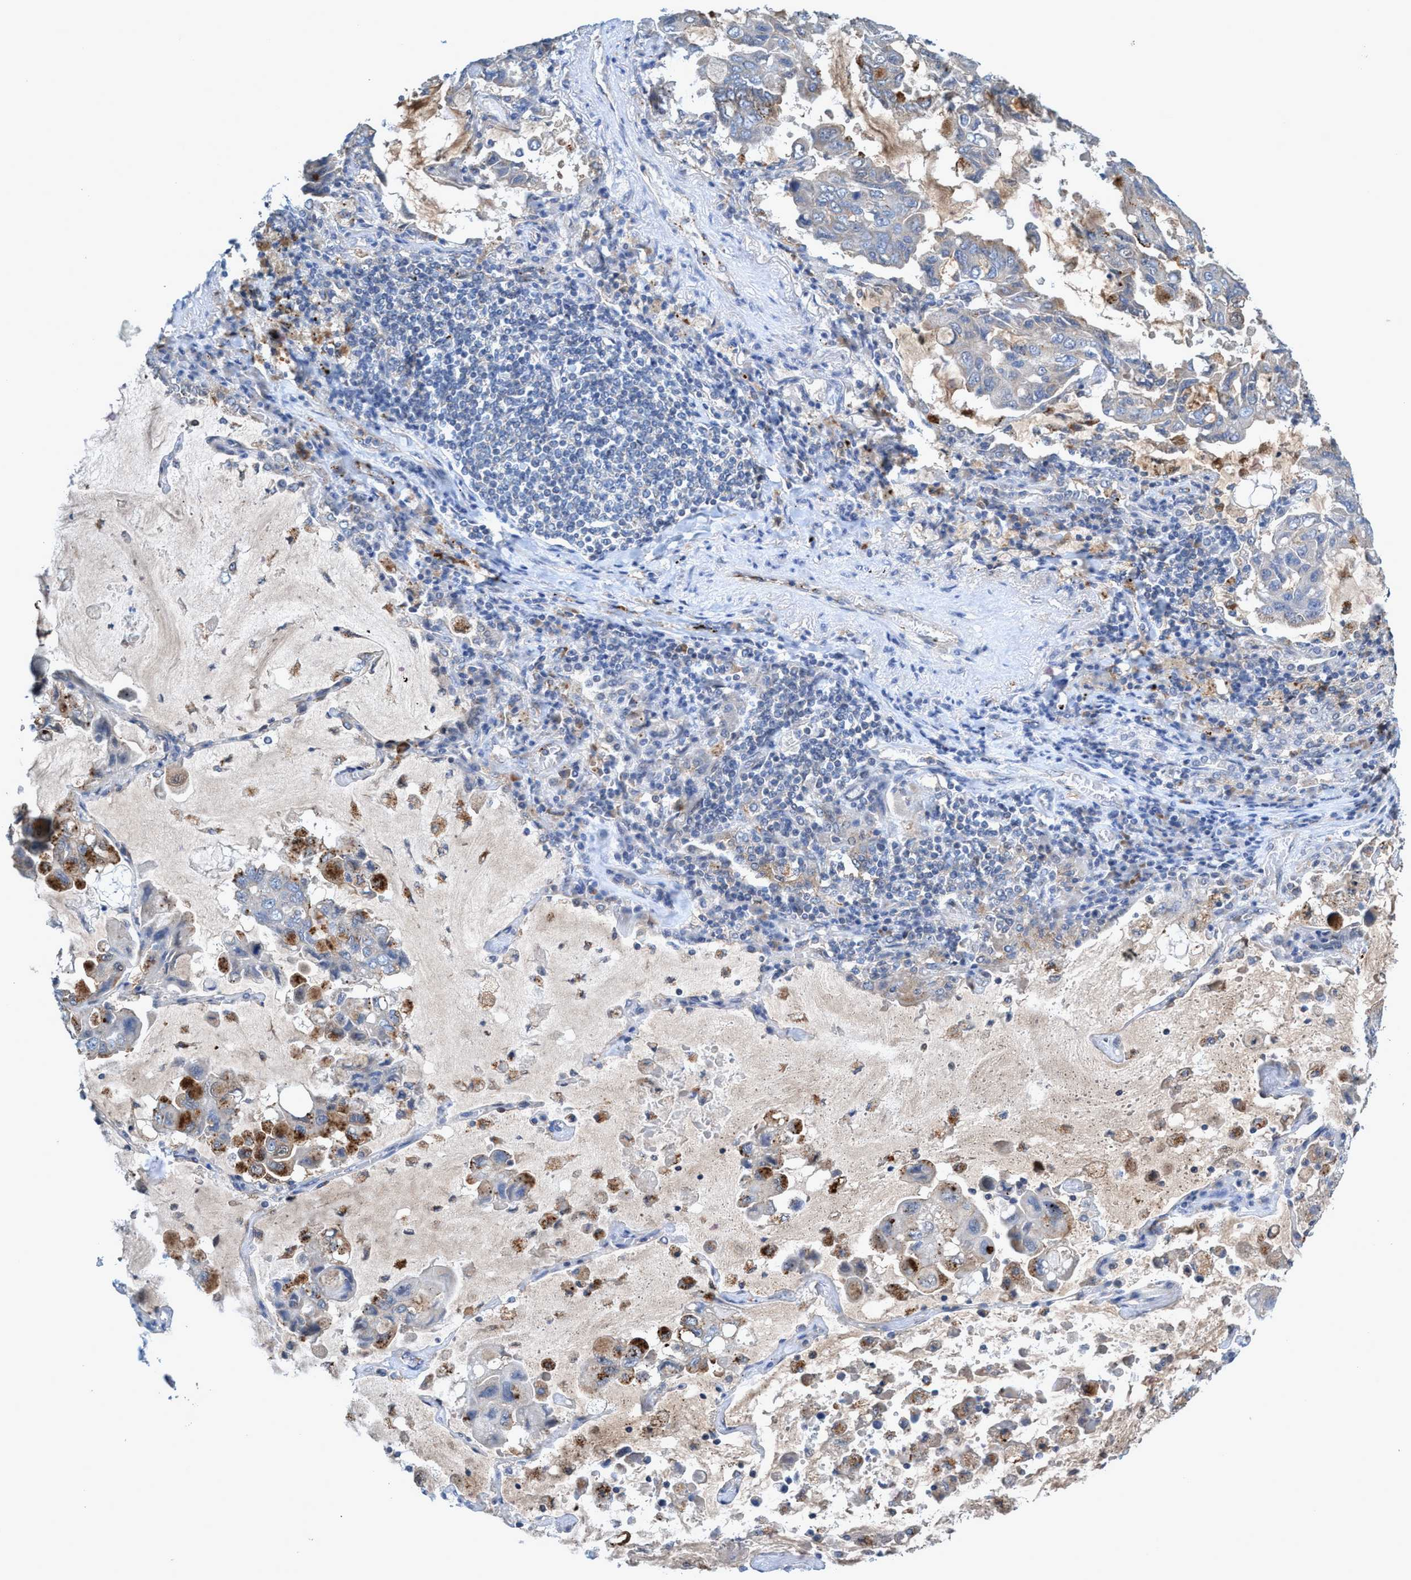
{"staining": {"intensity": "moderate", "quantity": "<25%", "location": "cytoplasmic/membranous"}, "tissue": "lung cancer", "cell_type": "Tumor cells", "image_type": "cancer", "snomed": [{"axis": "morphology", "description": "Adenocarcinoma, NOS"}, {"axis": "topography", "description": "Lung"}], "caption": "Protein expression by immunohistochemistry exhibits moderate cytoplasmic/membranous positivity in about <25% of tumor cells in lung cancer (adenocarcinoma). The staining was performed using DAB to visualize the protein expression in brown, while the nuclei were stained in blue with hematoxylin (Magnification: 20x).", "gene": "TRIM65", "patient": {"sex": "male", "age": 64}}